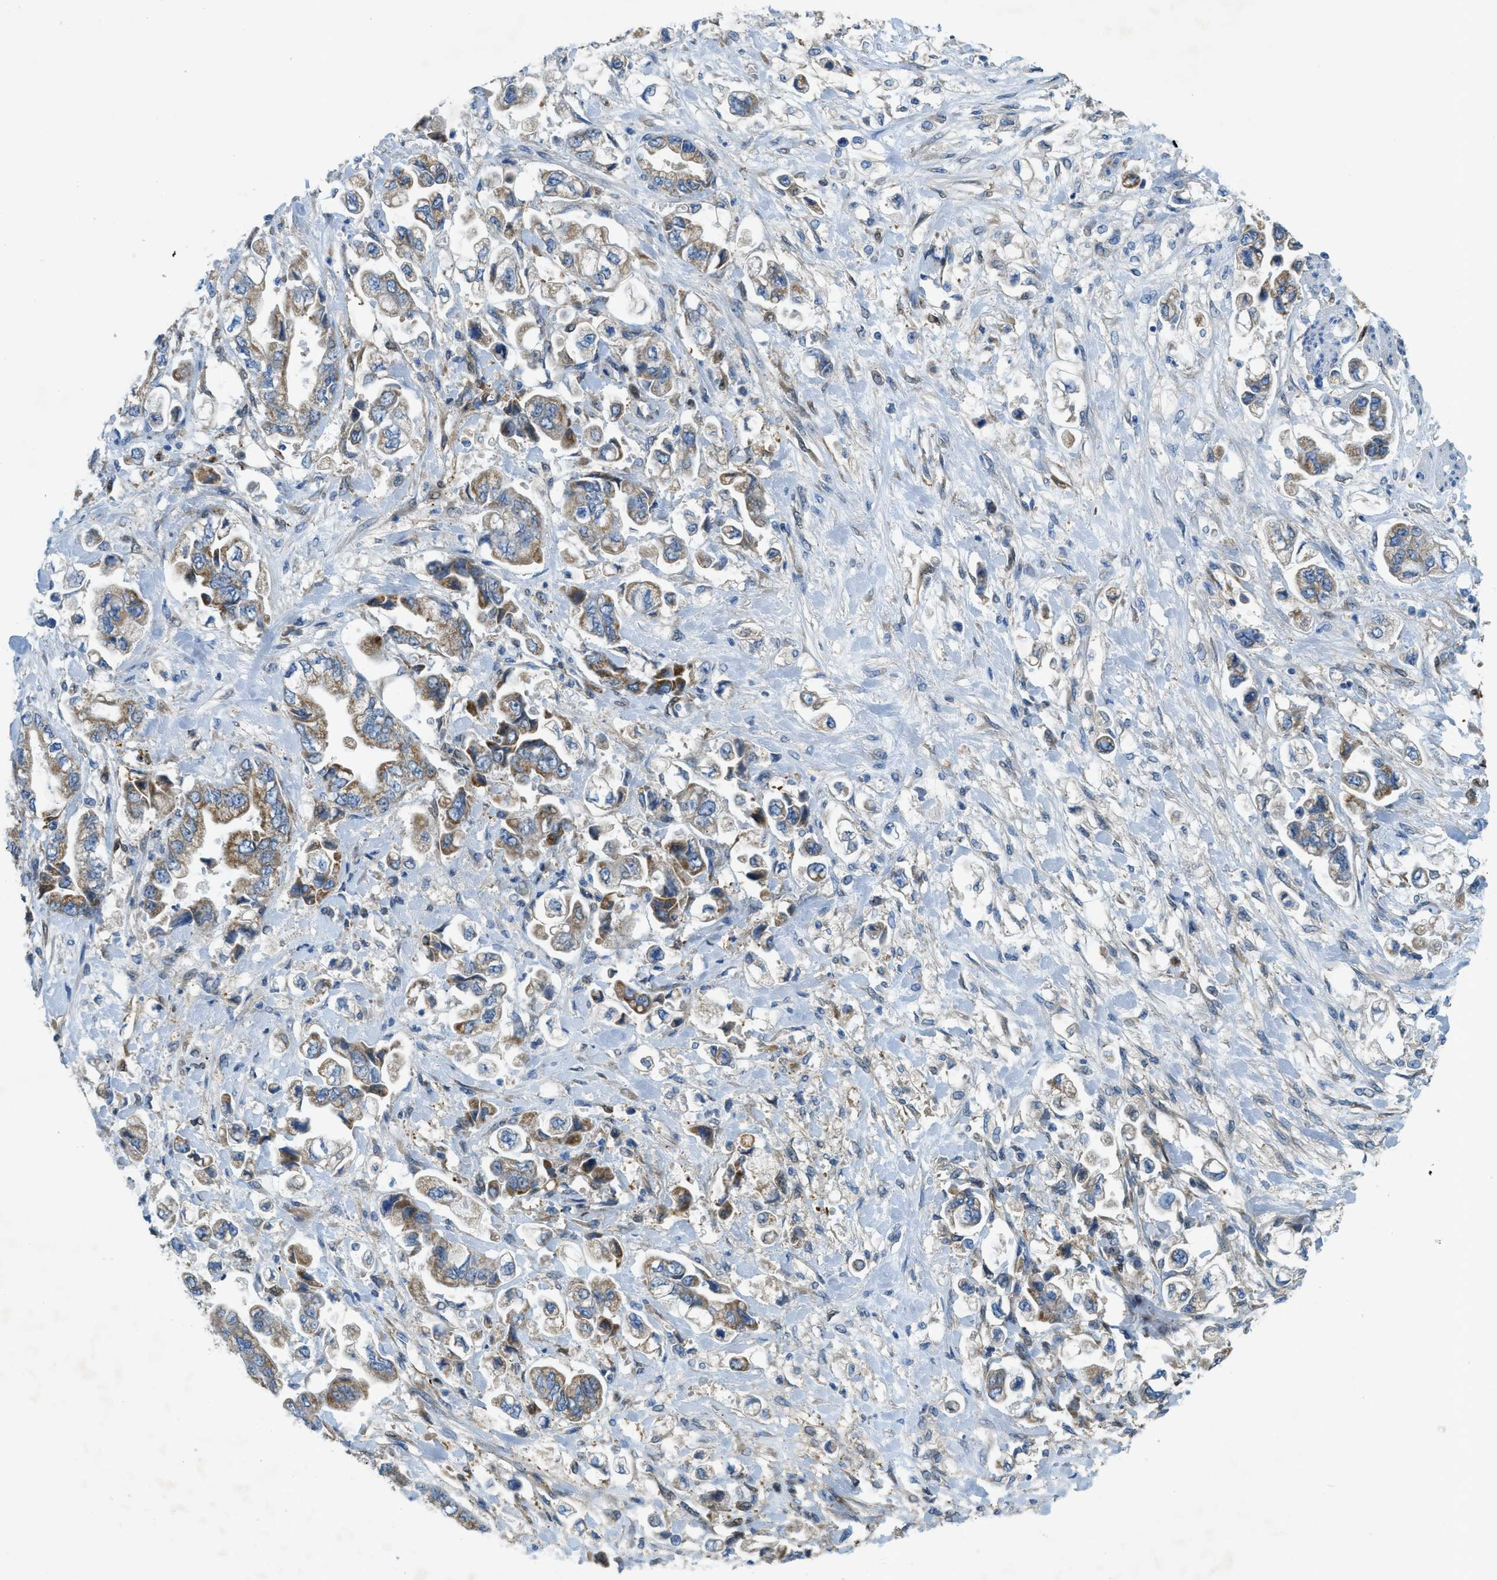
{"staining": {"intensity": "moderate", "quantity": ">75%", "location": "cytoplasmic/membranous"}, "tissue": "stomach cancer", "cell_type": "Tumor cells", "image_type": "cancer", "snomed": [{"axis": "morphology", "description": "Normal tissue, NOS"}, {"axis": "morphology", "description": "Adenocarcinoma, NOS"}, {"axis": "topography", "description": "Stomach"}], "caption": "Tumor cells display moderate cytoplasmic/membranous positivity in approximately >75% of cells in stomach cancer.", "gene": "CYGB", "patient": {"sex": "male", "age": 62}}